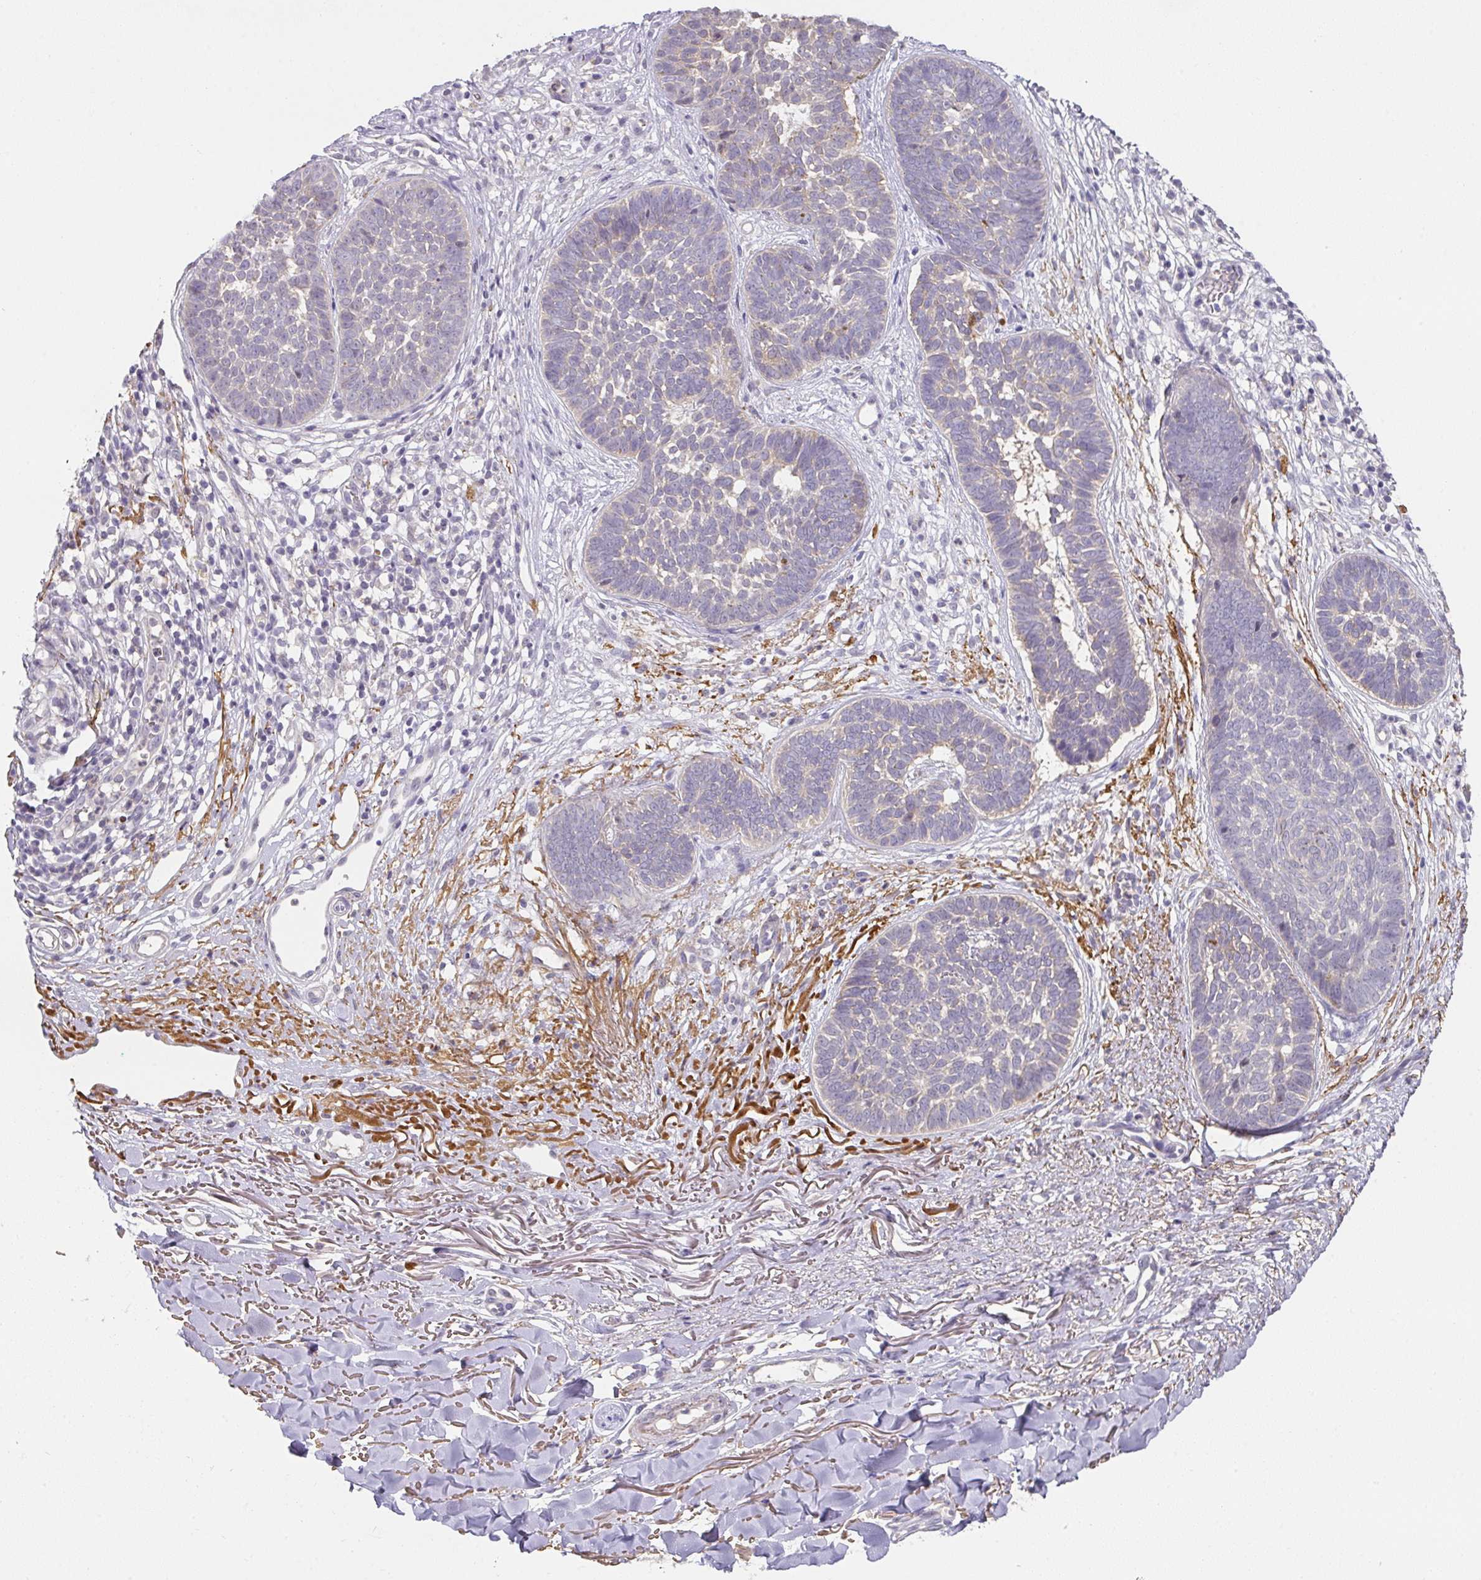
{"staining": {"intensity": "weak", "quantity": "<25%", "location": "cytoplasmic/membranous"}, "tissue": "skin cancer", "cell_type": "Tumor cells", "image_type": "cancer", "snomed": [{"axis": "morphology", "description": "Basal cell carcinoma"}, {"axis": "topography", "description": "Skin"}, {"axis": "topography", "description": "Skin of neck"}, {"axis": "topography", "description": "Skin of shoulder"}, {"axis": "topography", "description": "Skin of back"}], "caption": "This is a photomicrograph of IHC staining of basal cell carcinoma (skin), which shows no expression in tumor cells. Brightfield microscopy of immunohistochemistry stained with DAB (3,3'-diaminobenzidine) (brown) and hematoxylin (blue), captured at high magnification.", "gene": "FOXN4", "patient": {"sex": "male", "age": 80}}